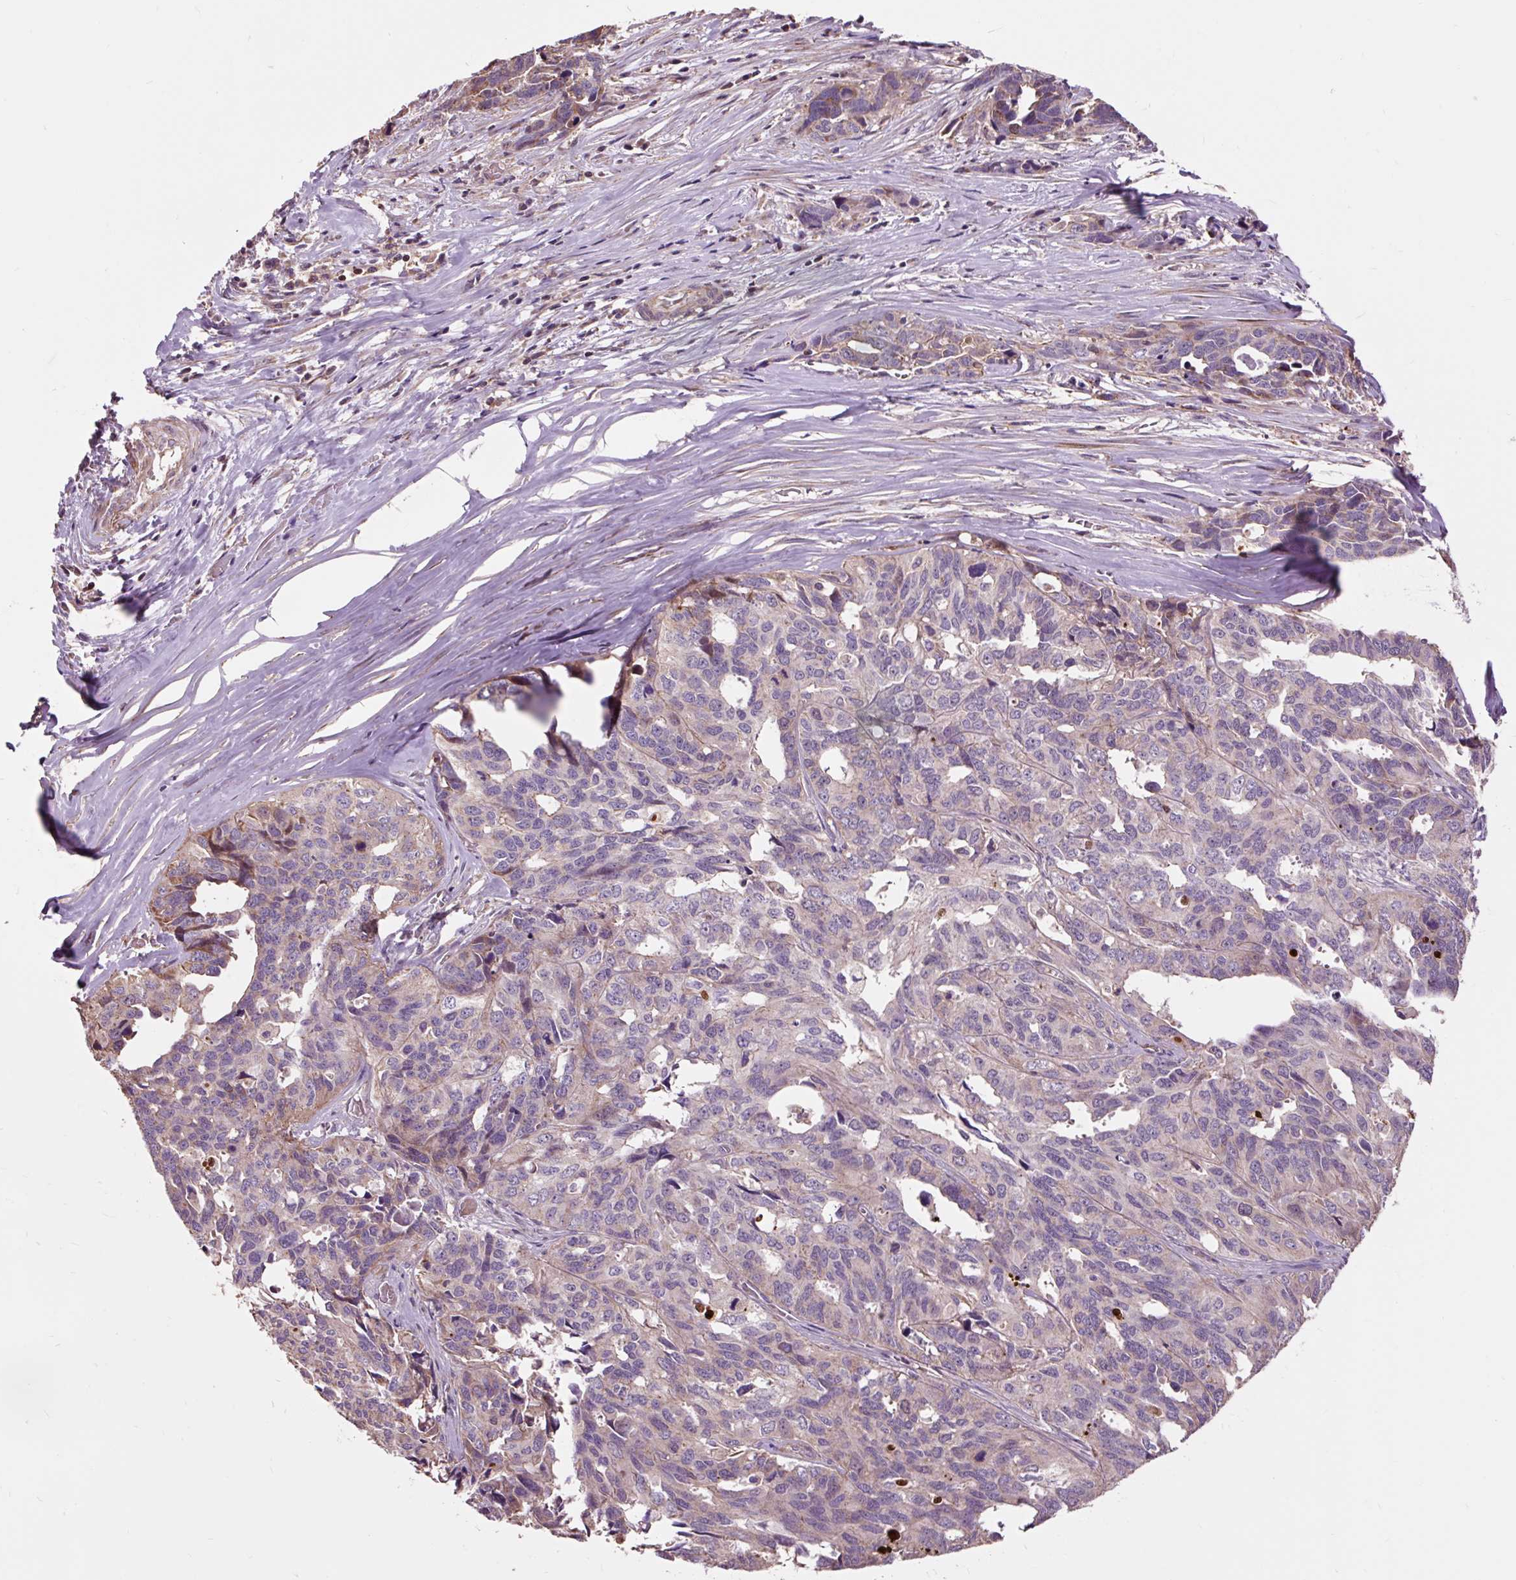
{"staining": {"intensity": "weak", "quantity": "<25%", "location": "cytoplasmic/membranous"}, "tissue": "ovarian cancer", "cell_type": "Tumor cells", "image_type": "cancer", "snomed": [{"axis": "morphology", "description": "Cystadenocarcinoma, serous, NOS"}, {"axis": "topography", "description": "Ovary"}], "caption": "An immunohistochemistry image of serous cystadenocarcinoma (ovarian) is shown. There is no staining in tumor cells of serous cystadenocarcinoma (ovarian).", "gene": "PRIMPOL", "patient": {"sex": "female", "age": 64}}